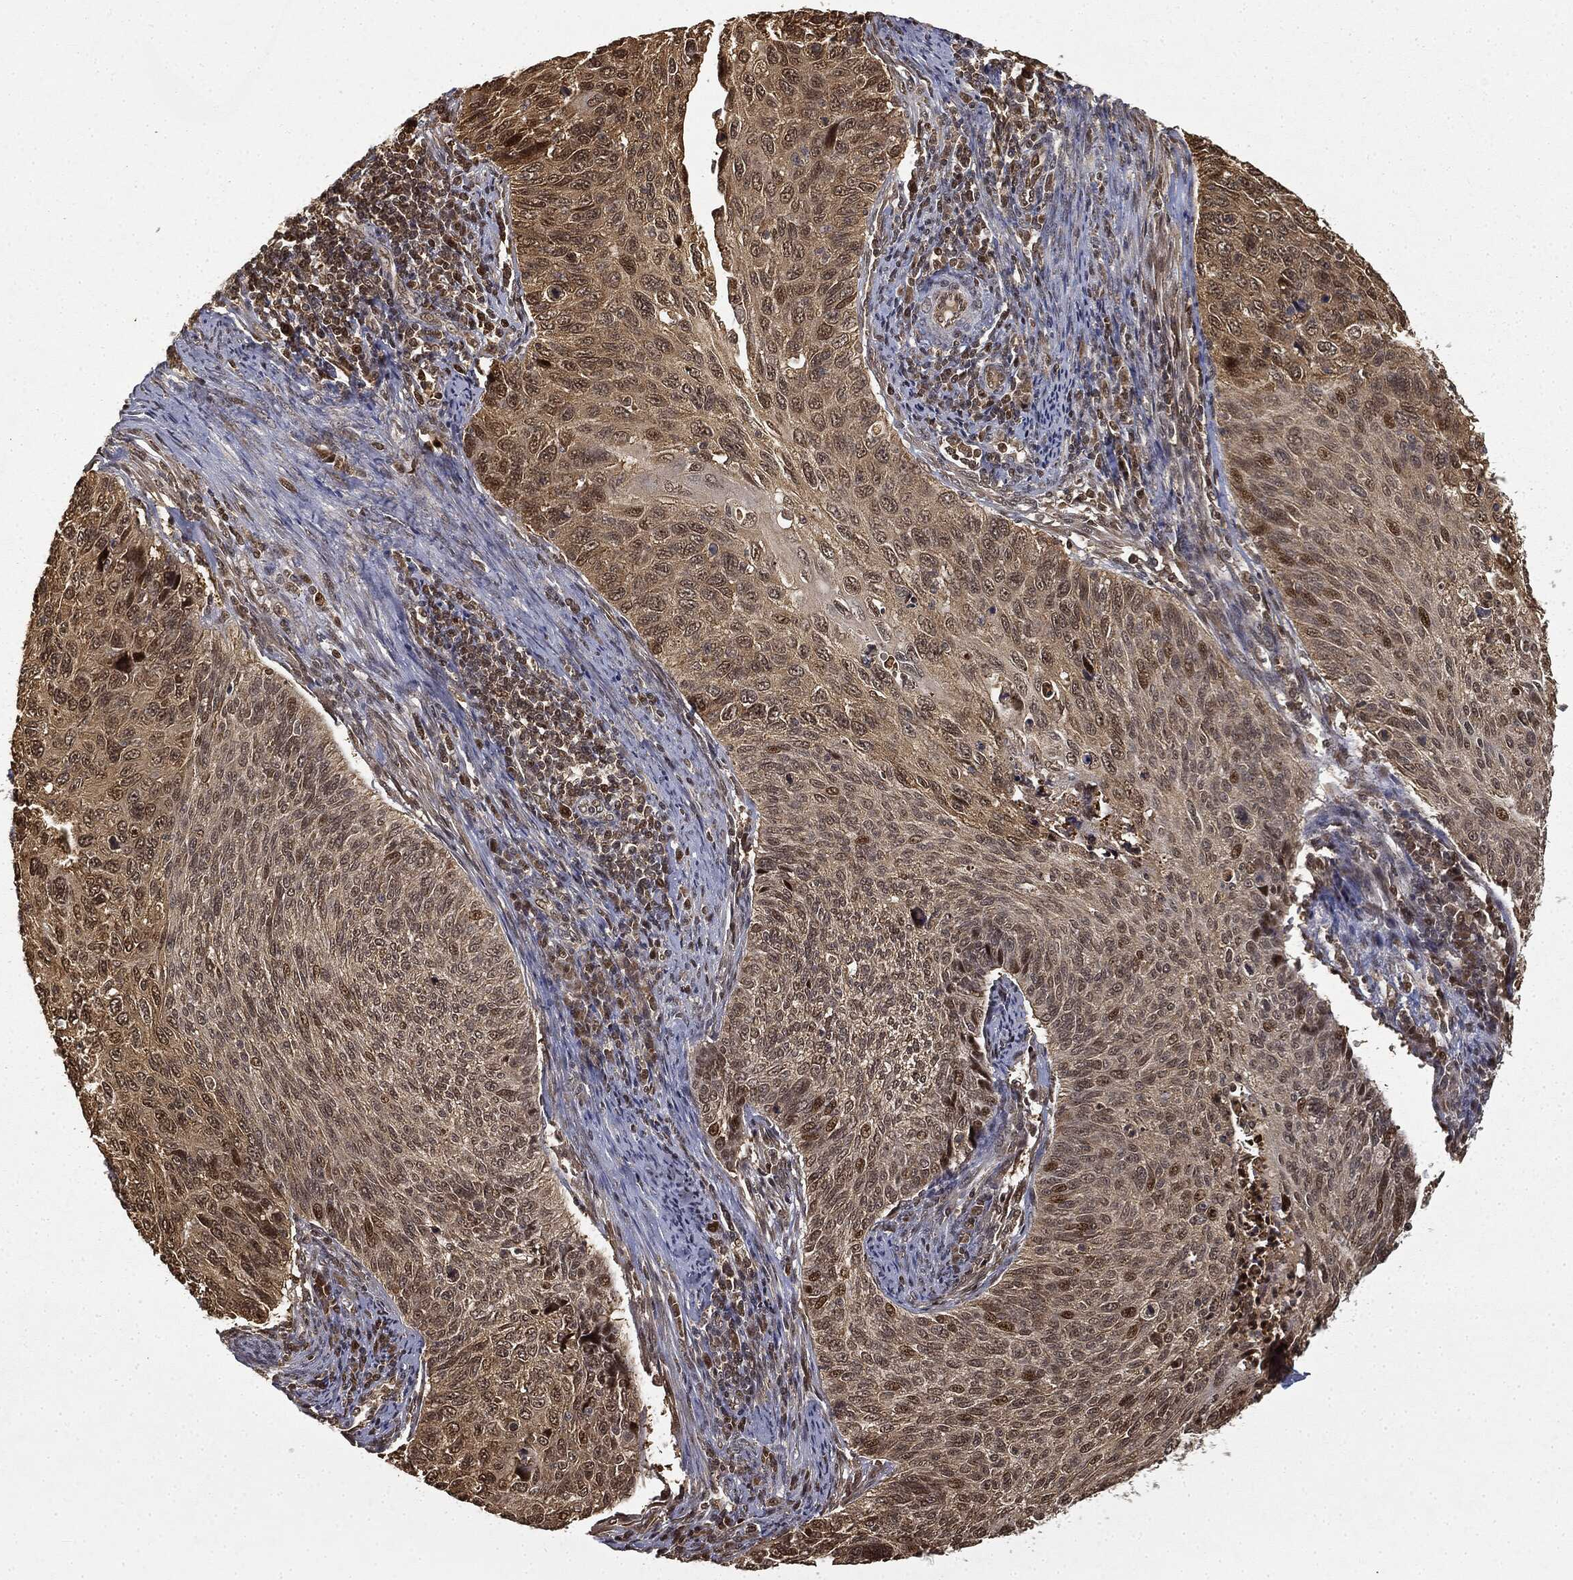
{"staining": {"intensity": "moderate", "quantity": "25%-75%", "location": "cytoplasmic/membranous,nuclear"}, "tissue": "cervical cancer", "cell_type": "Tumor cells", "image_type": "cancer", "snomed": [{"axis": "morphology", "description": "Squamous cell carcinoma, NOS"}, {"axis": "topography", "description": "Cervix"}], "caption": "This photomicrograph demonstrates squamous cell carcinoma (cervical) stained with immunohistochemistry (IHC) to label a protein in brown. The cytoplasmic/membranous and nuclear of tumor cells show moderate positivity for the protein. Nuclei are counter-stained blue.", "gene": "ZNHIT6", "patient": {"sex": "female", "age": 70}}